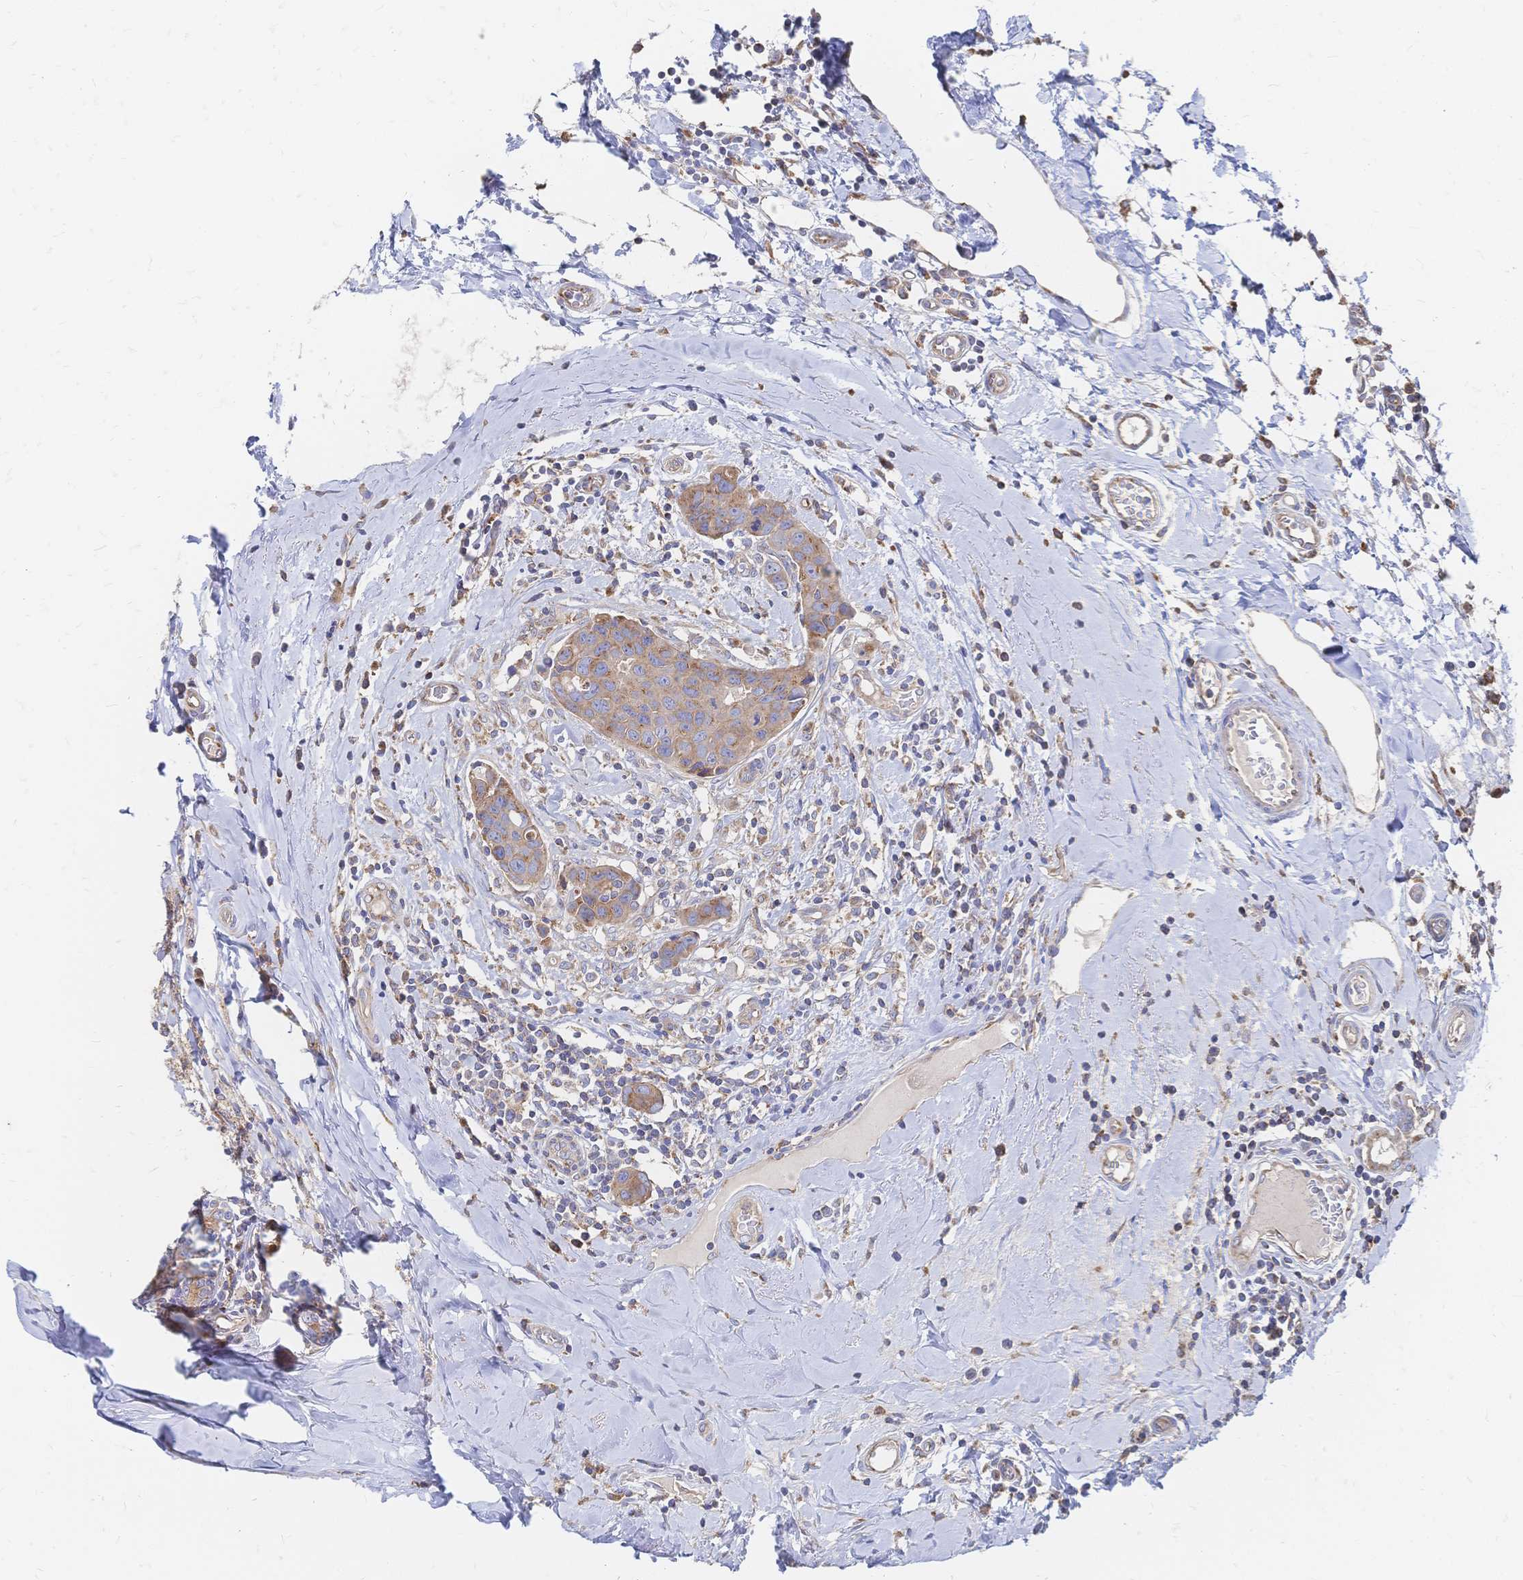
{"staining": {"intensity": "moderate", "quantity": ">75%", "location": "cytoplasmic/membranous"}, "tissue": "breast cancer", "cell_type": "Tumor cells", "image_type": "cancer", "snomed": [{"axis": "morphology", "description": "Duct carcinoma"}, {"axis": "topography", "description": "Breast"}], "caption": "Intraductal carcinoma (breast) stained with a brown dye exhibits moderate cytoplasmic/membranous positive positivity in about >75% of tumor cells.", "gene": "SORBS1", "patient": {"sex": "female", "age": 24}}